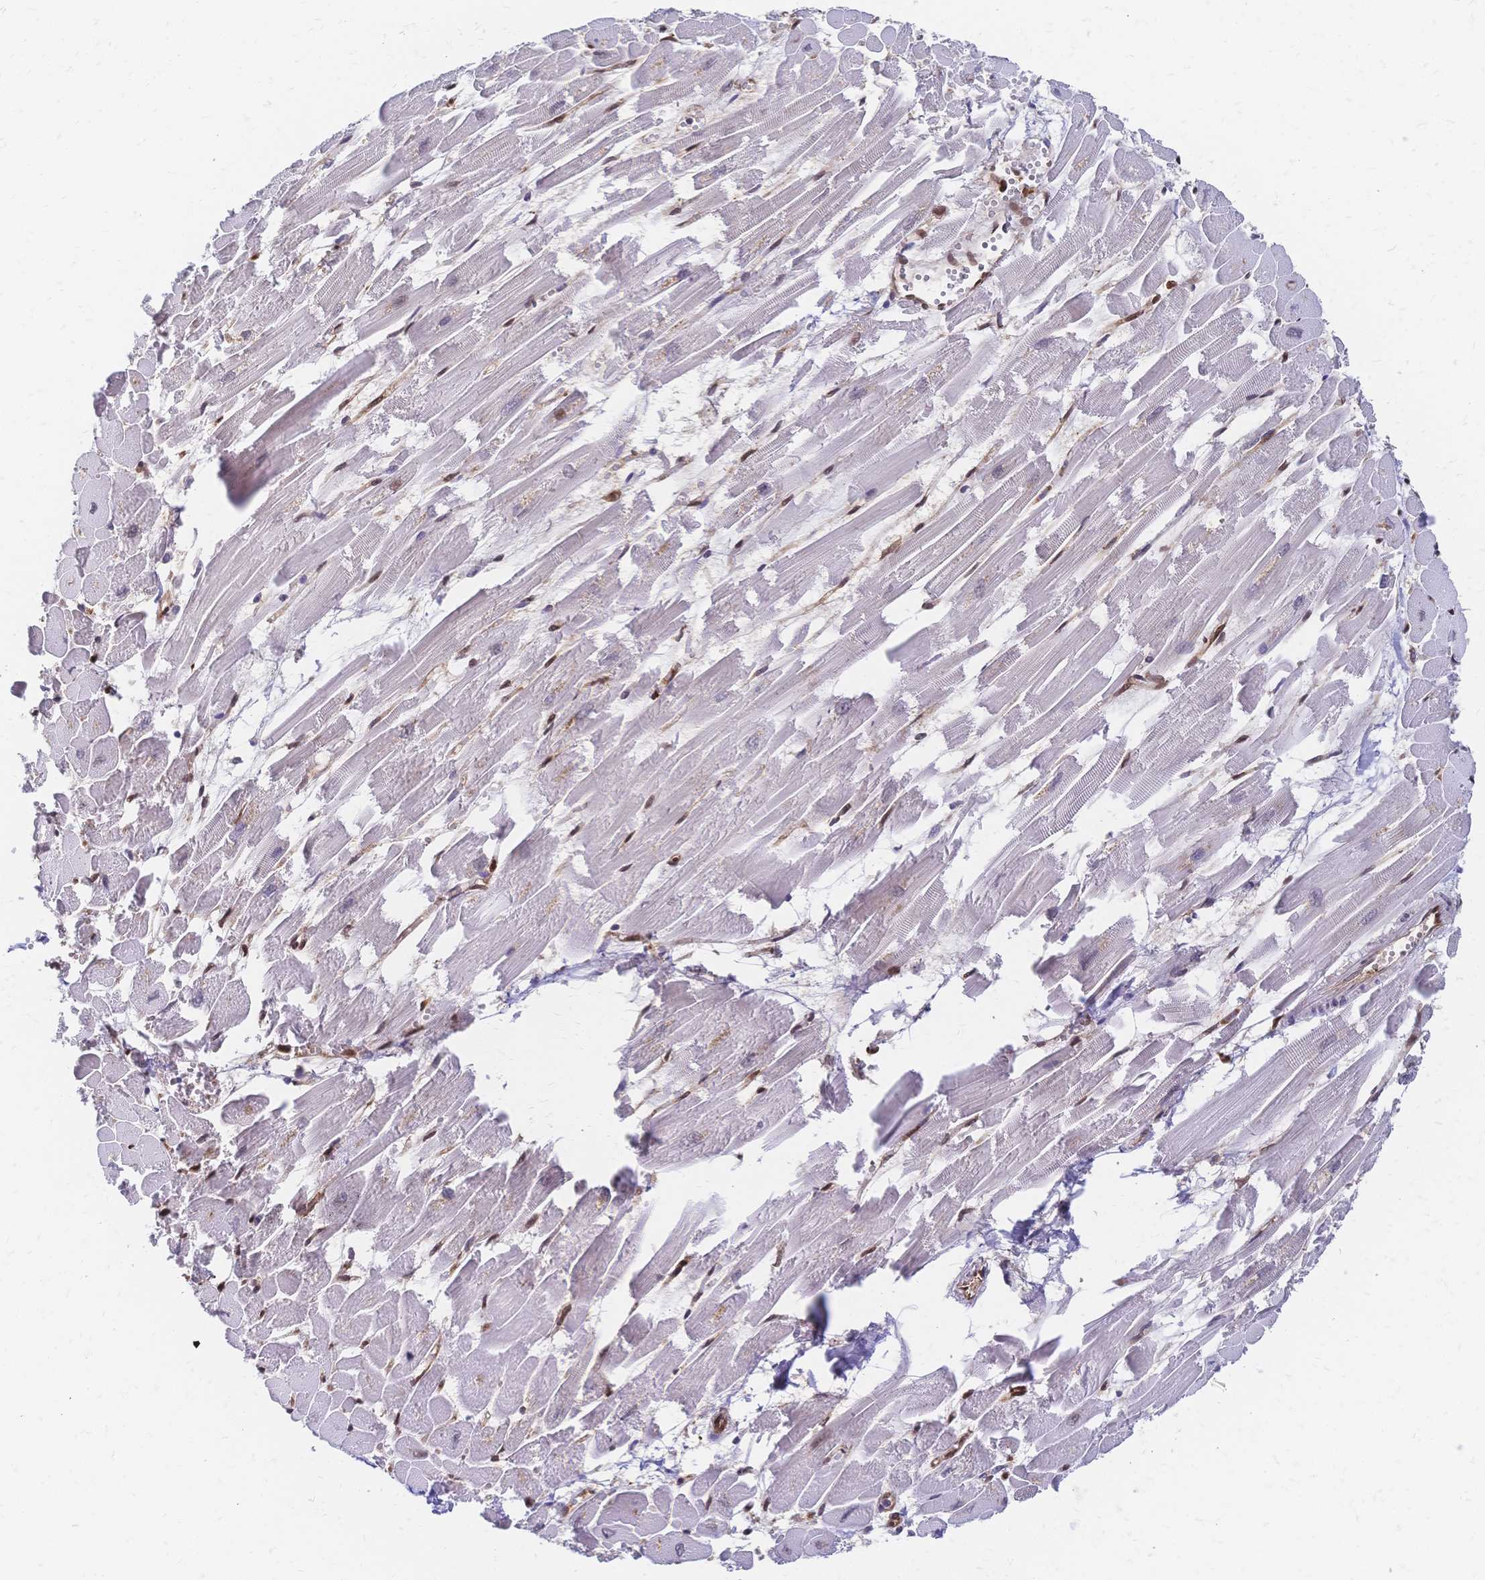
{"staining": {"intensity": "strong", "quantity": "25%-75%", "location": "nuclear"}, "tissue": "heart muscle", "cell_type": "Cardiomyocytes", "image_type": "normal", "snomed": [{"axis": "morphology", "description": "Normal tissue, NOS"}, {"axis": "topography", "description": "Heart"}], "caption": "IHC (DAB (3,3'-diaminobenzidine)) staining of unremarkable heart muscle demonstrates strong nuclear protein positivity in about 25%-75% of cardiomyocytes.", "gene": "HDGF", "patient": {"sex": "female", "age": 52}}